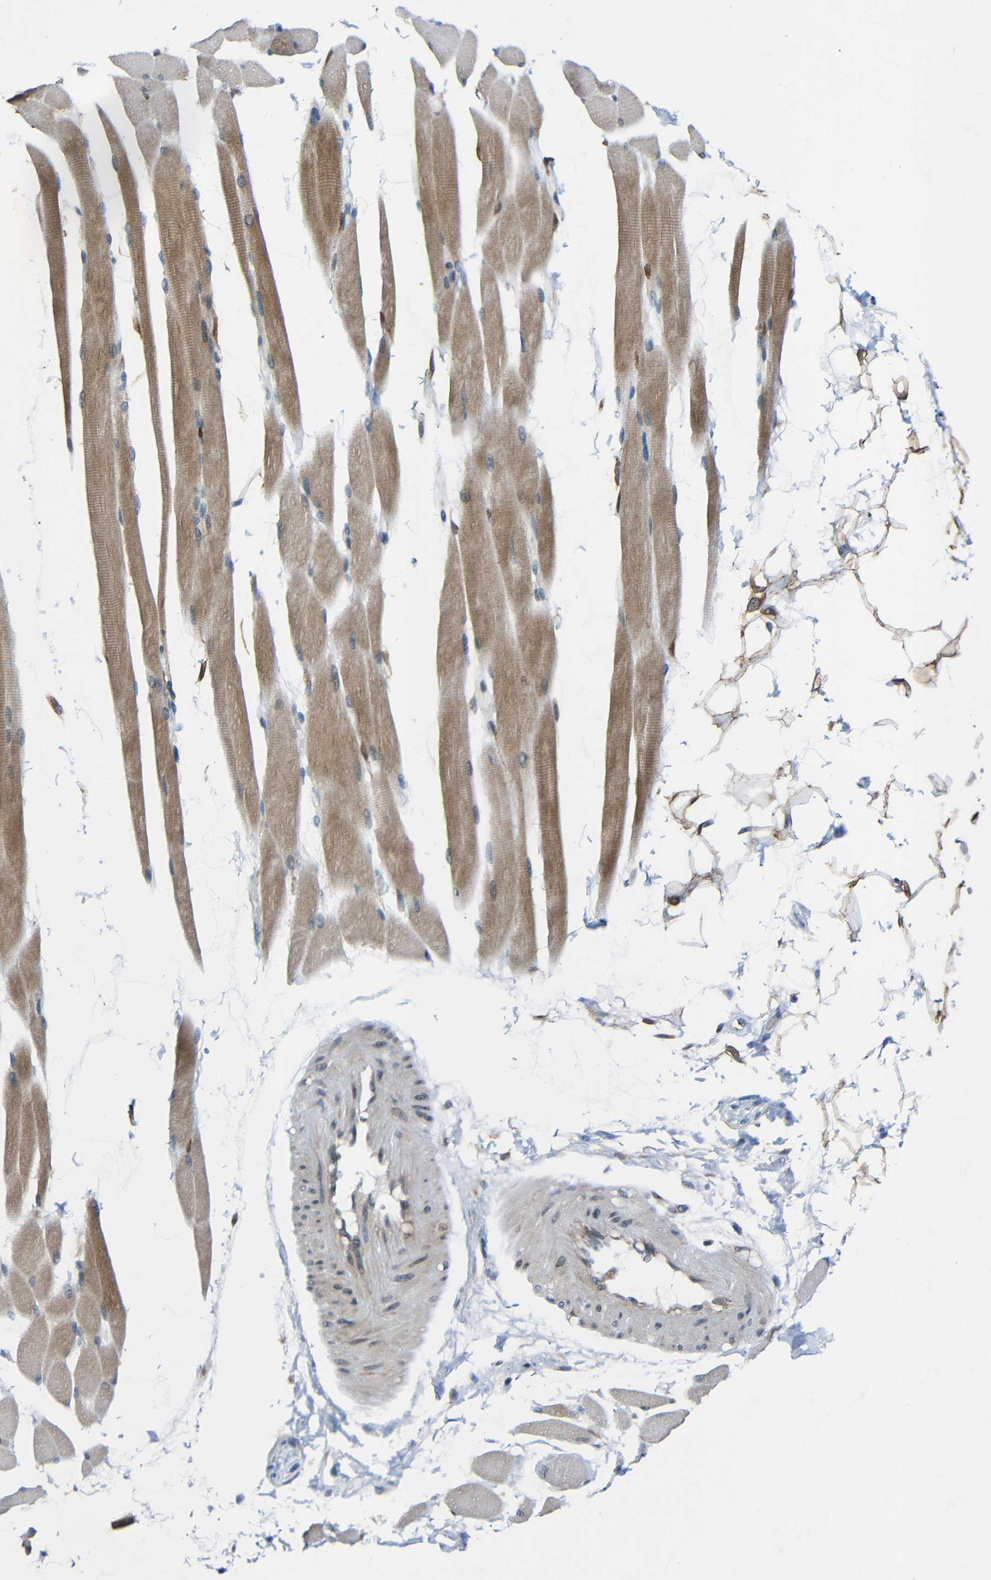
{"staining": {"intensity": "moderate", "quantity": ">75%", "location": "cytoplasmic/membranous,nuclear"}, "tissue": "skeletal muscle", "cell_type": "Myocytes", "image_type": "normal", "snomed": [{"axis": "morphology", "description": "Normal tissue, NOS"}, {"axis": "topography", "description": "Skeletal muscle"}, {"axis": "topography", "description": "Oral tissue"}, {"axis": "topography", "description": "Peripheral nerve tissue"}], "caption": "Approximately >75% of myocytes in normal skeletal muscle demonstrate moderate cytoplasmic/membranous,nuclear protein positivity as visualized by brown immunohistochemical staining.", "gene": "TMEM25", "patient": {"sex": "female", "age": 84}}